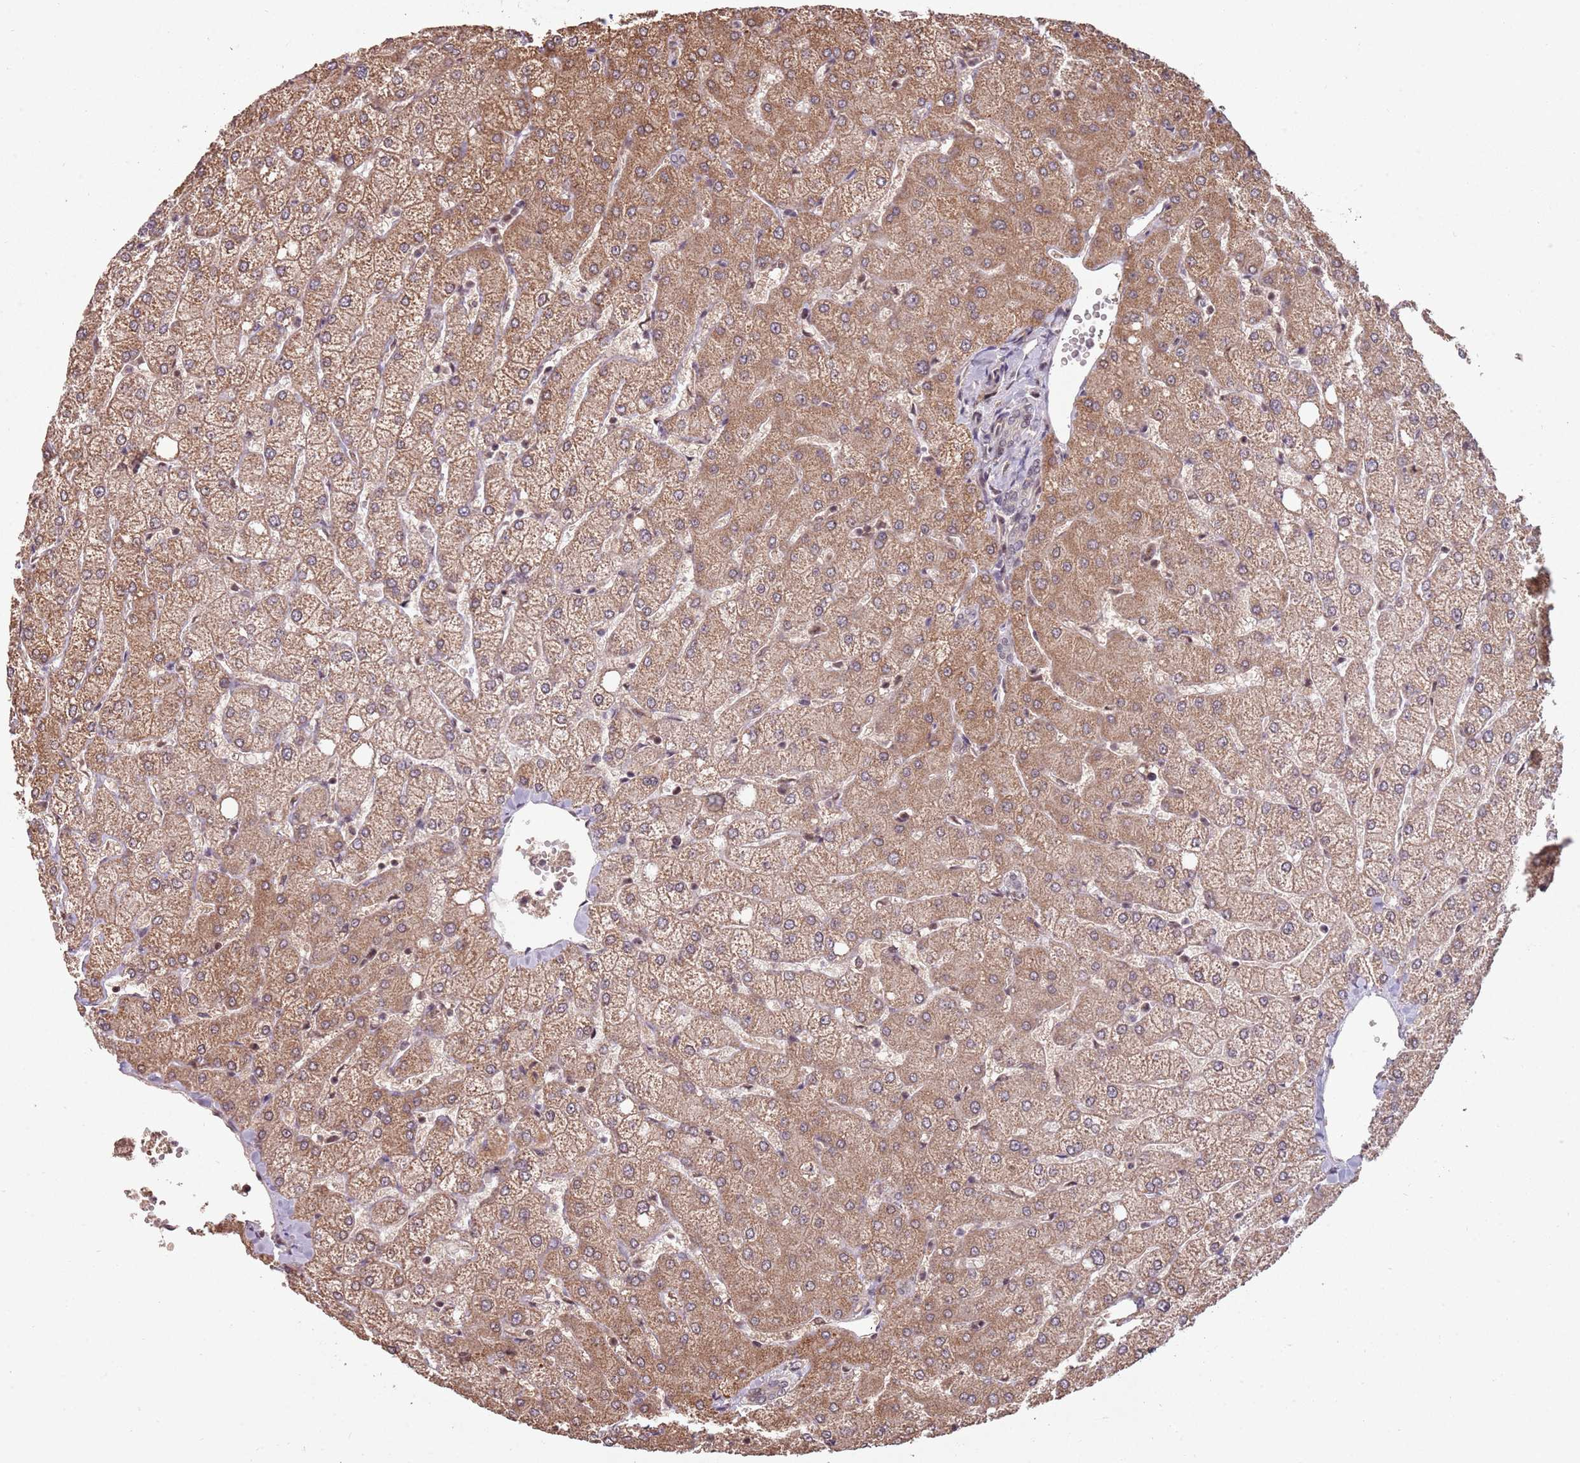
{"staining": {"intensity": "negative", "quantity": "none", "location": "none"}, "tissue": "liver", "cell_type": "Cholangiocytes", "image_type": "normal", "snomed": [{"axis": "morphology", "description": "Normal tissue, NOS"}, {"axis": "topography", "description": "Liver"}], "caption": "High power microscopy histopathology image of an IHC micrograph of unremarkable liver, revealing no significant expression in cholangiocytes. Brightfield microscopy of immunohistochemistry (IHC) stained with DAB (3,3'-diaminobenzidine) (brown) and hematoxylin (blue), captured at high magnification.", "gene": "SUDS3", "patient": {"sex": "female", "age": 54}}